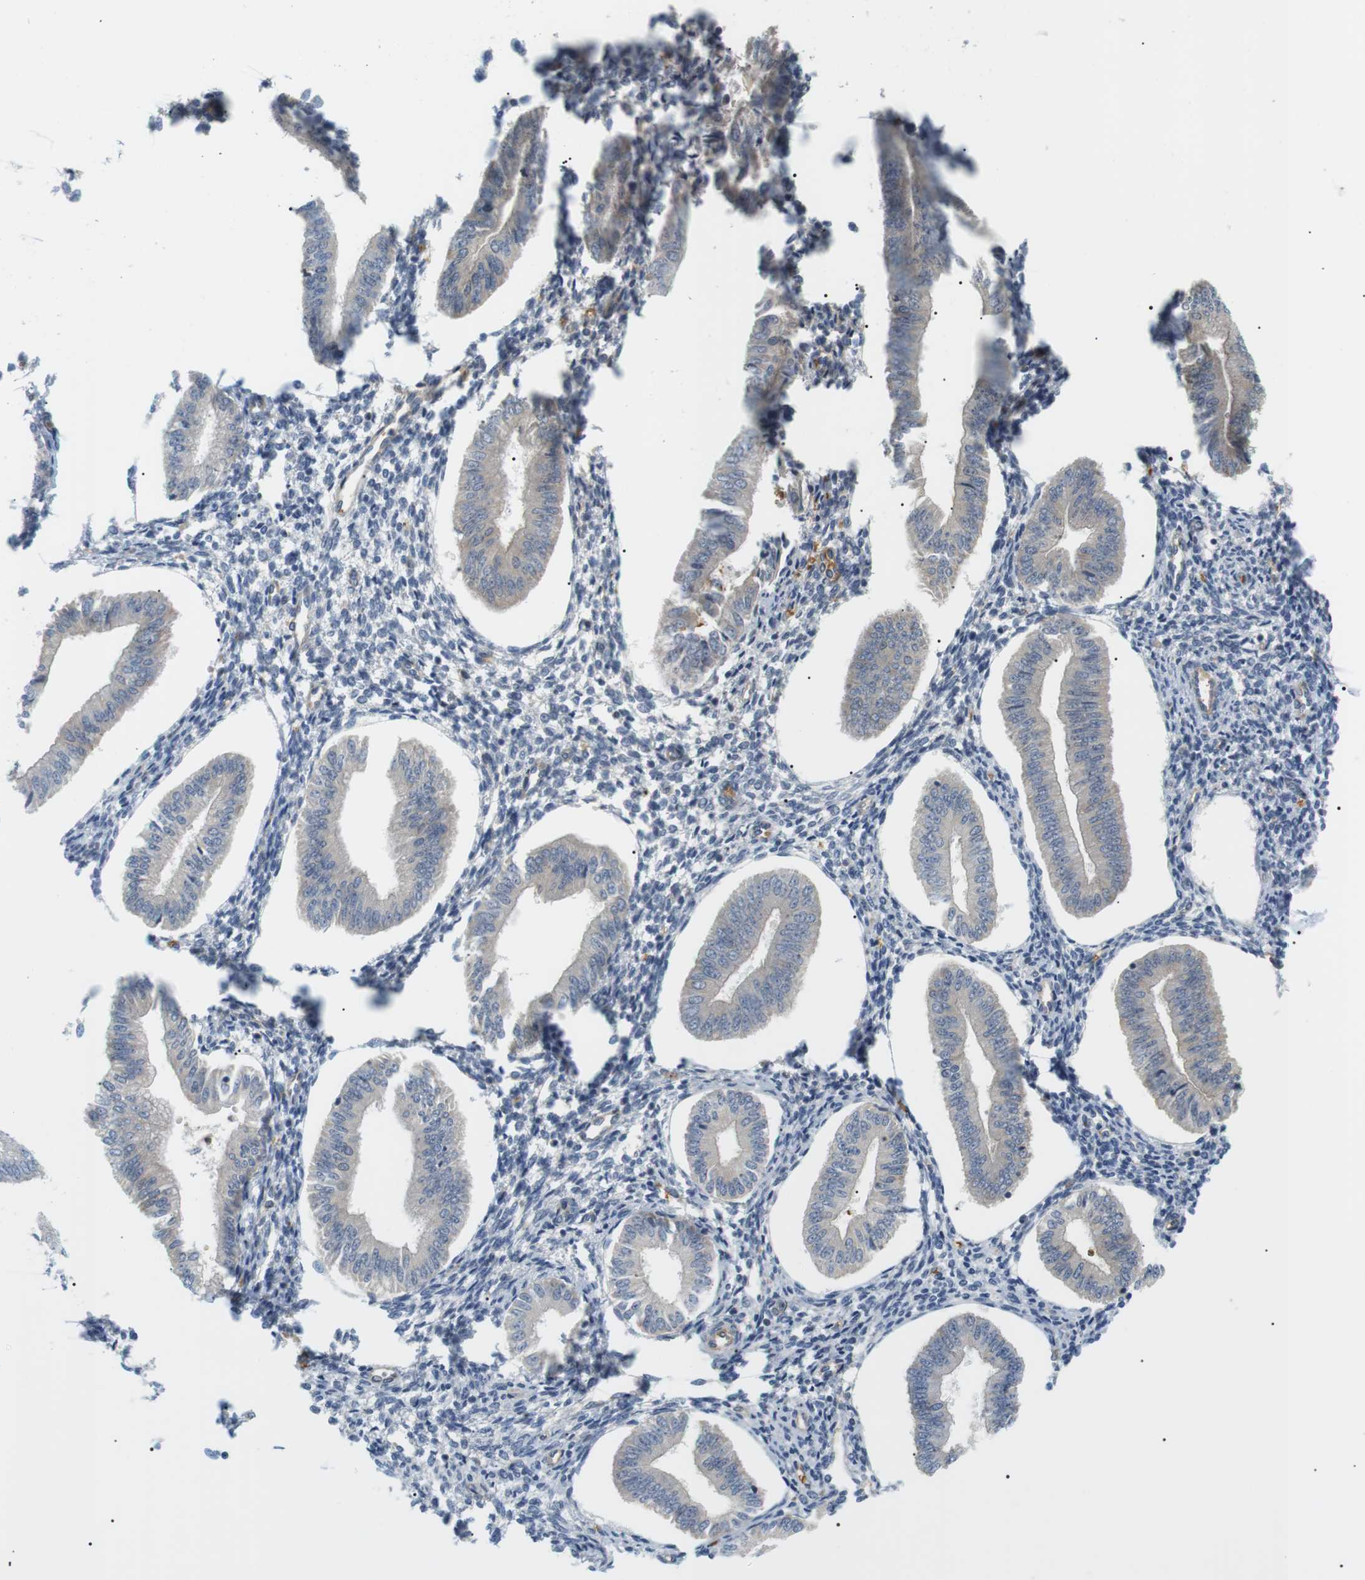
{"staining": {"intensity": "moderate", "quantity": "<25%", "location": "cytoplasmic/membranous"}, "tissue": "endometrium", "cell_type": "Cells in endometrial stroma", "image_type": "normal", "snomed": [{"axis": "morphology", "description": "Normal tissue, NOS"}, {"axis": "topography", "description": "Endometrium"}], "caption": "Protein staining of unremarkable endometrium exhibits moderate cytoplasmic/membranous positivity in approximately <25% of cells in endometrial stroma.", "gene": "ADCY10", "patient": {"sex": "female", "age": 50}}